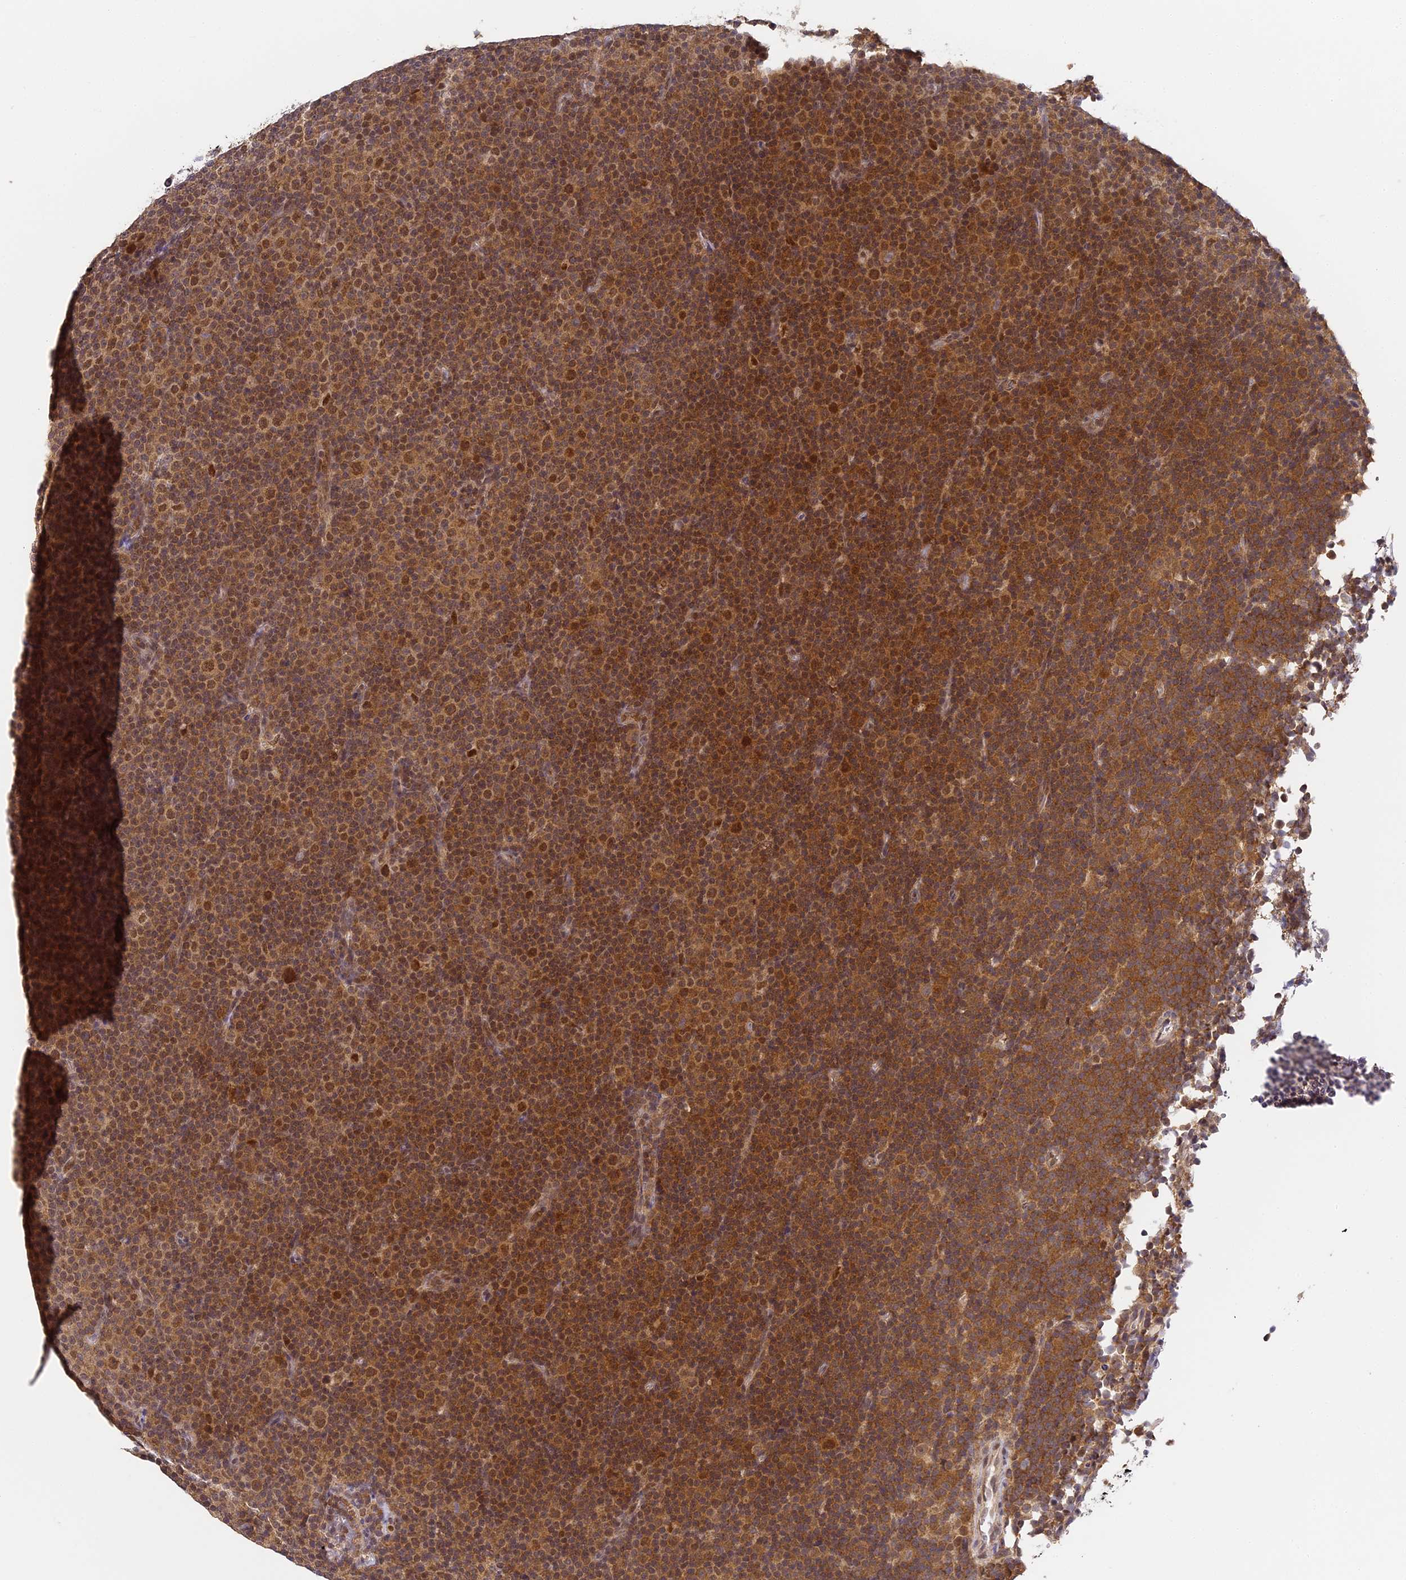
{"staining": {"intensity": "moderate", "quantity": ">75%", "location": "cytoplasmic/membranous,nuclear"}, "tissue": "lymphoma", "cell_type": "Tumor cells", "image_type": "cancer", "snomed": [{"axis": "morphology", "description": "Malignant lymphoma, non-Hodgkin's type, Low grade"}, {"axis": "topography", "description": "Lymph node"}], "caption": "Approximately >75% of tumor cells in malignant lymphoma, non-Hodgkin's type (low-grade) demonstrate moderate cytoplasmic/membranous and nuclear protein expression as visualized by brown immunohistochemical staining.", "gene": "DNAAF10", "patient": {"sex": "female", "age": 67}}